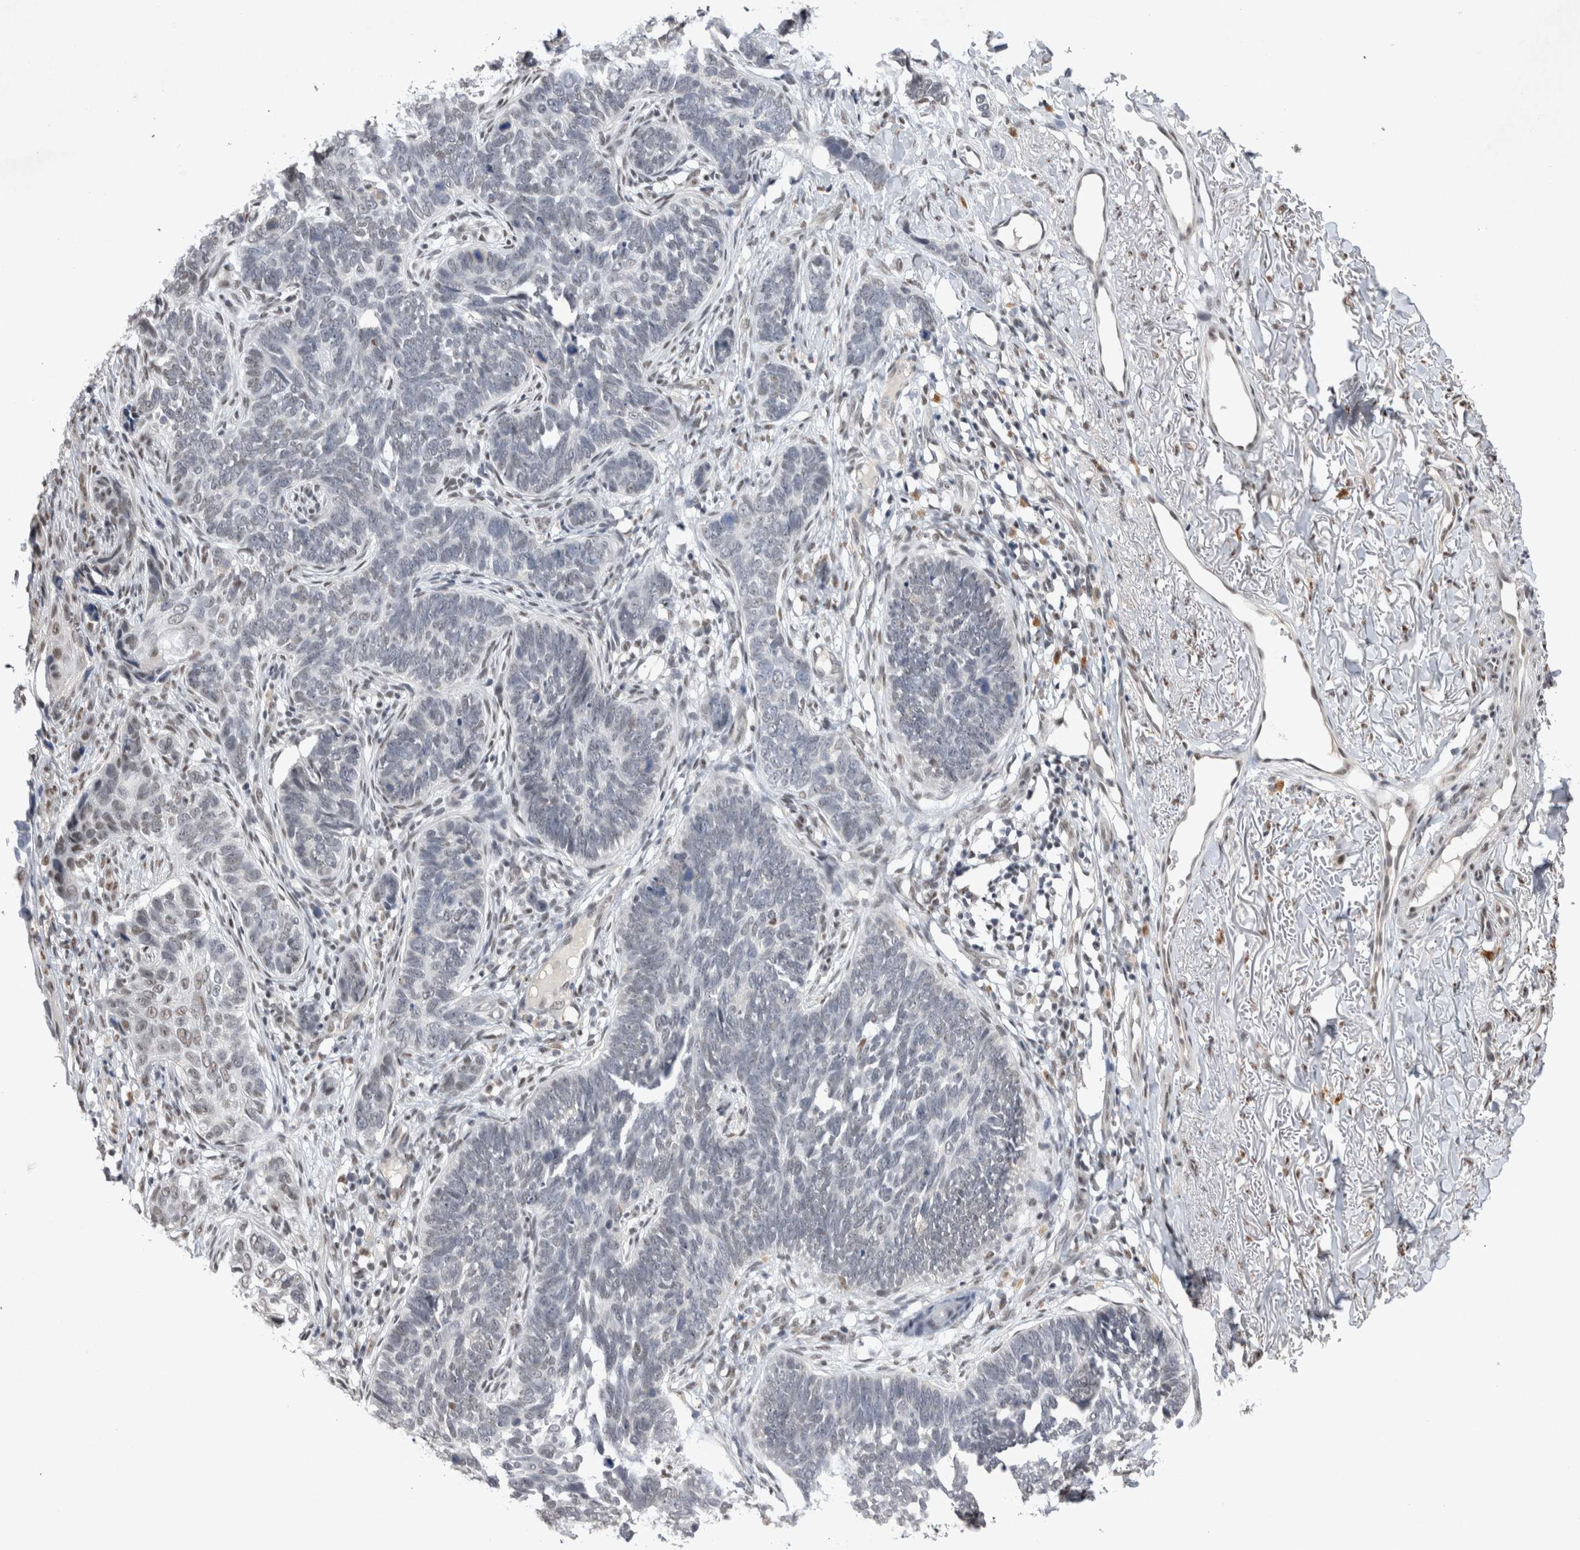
{"staining": {"intensity": "negative", "quantity": "none", "location": "none"}, "tissue": "skin cancer", "cell_type": "Tumor cells", "image_type": "cancer", "snomed": [{"axis": "morphology", "description": "Normal tissue, NOS"}, {"axis": "morphology", "description": "Basal cell carcinoma"}, {"axis": "topography", "description": "Skin"}], "caption": "An IHC image of skin cancer is shown. There is no staining in tumor cells of skin cancer. (IHC, brightfield microscopy, high magnification).", "gene": "RBM6", "patient": {"sex": "male", "age": 77}}